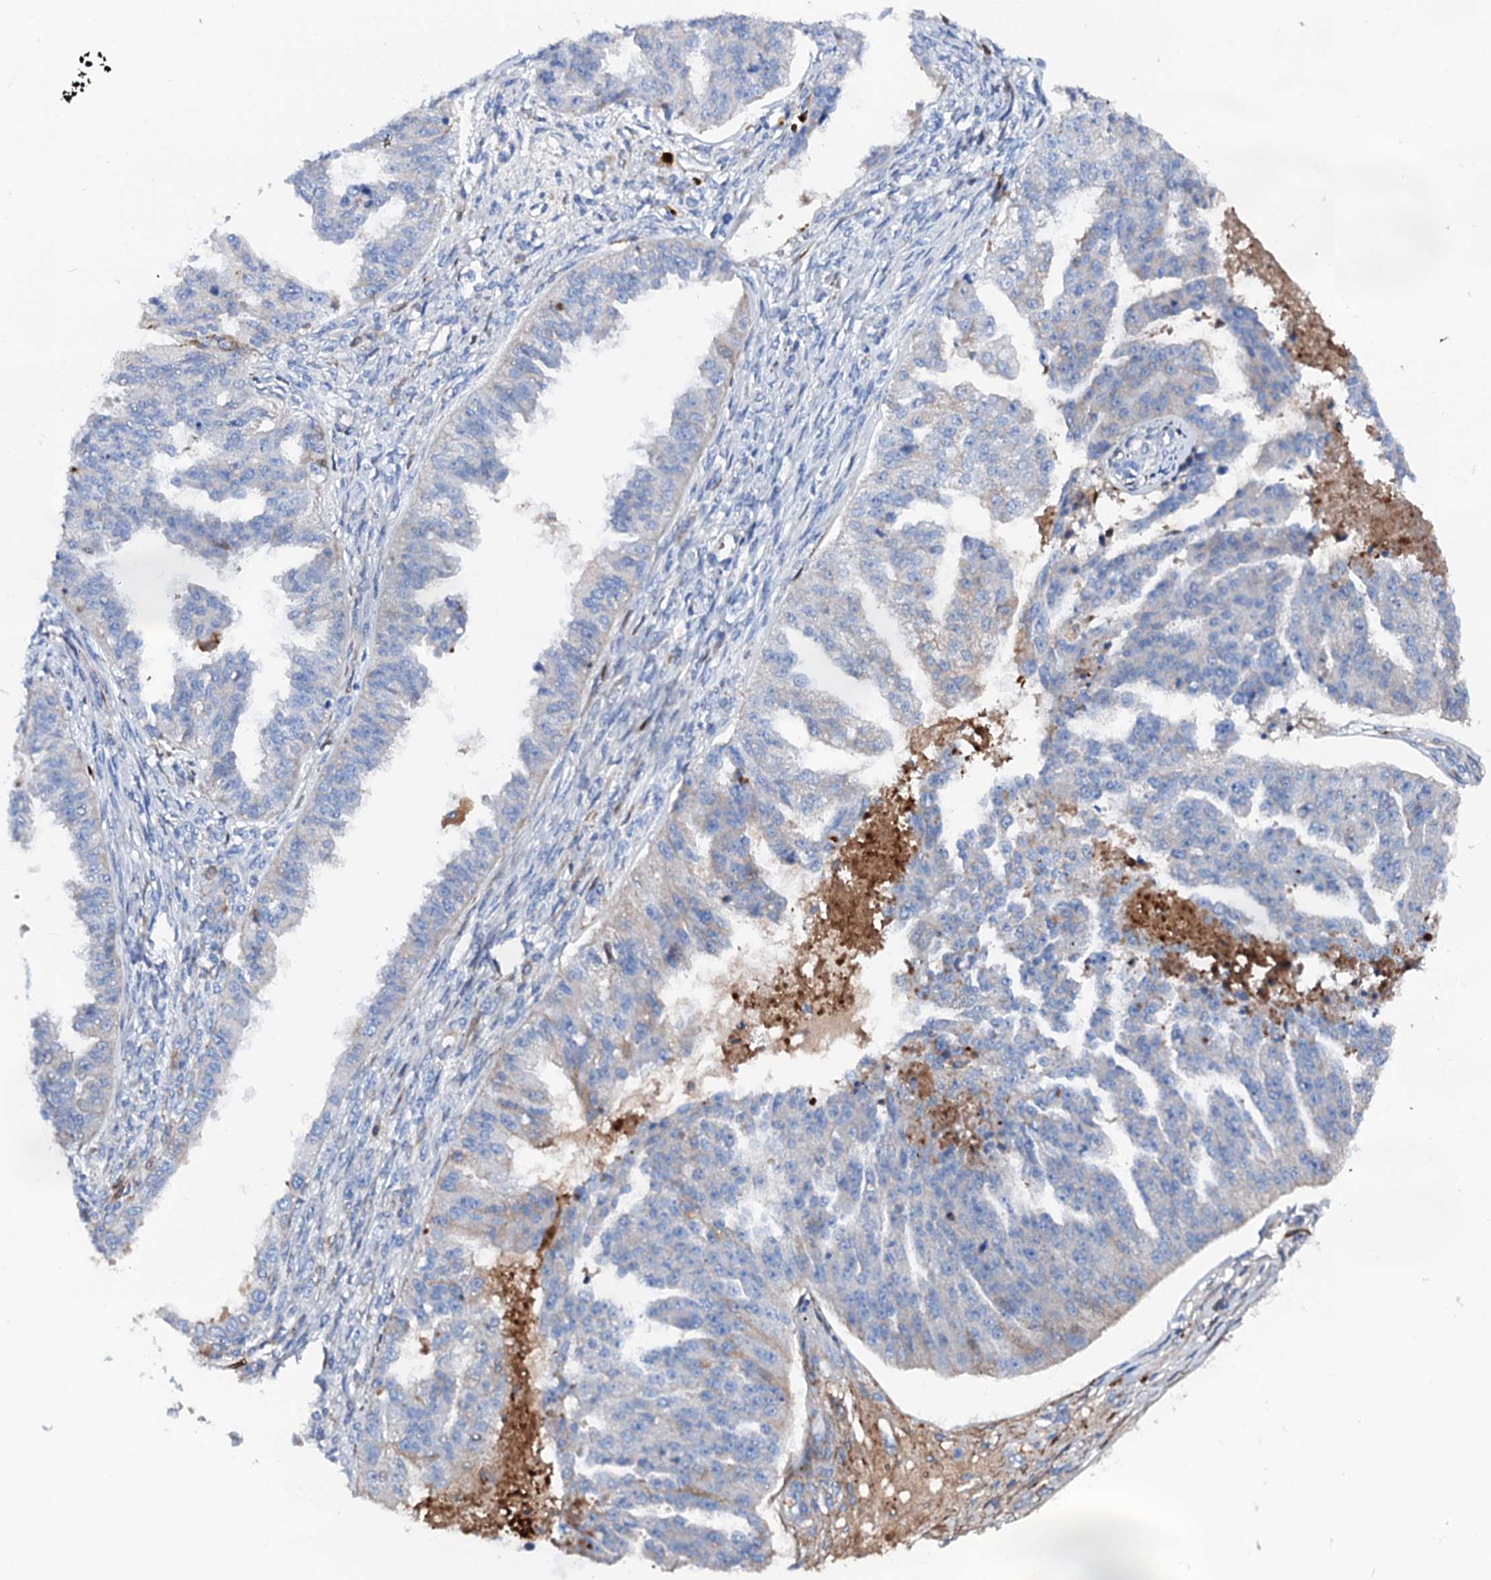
{"staining": {"intensity": "moderate", "quantity": "<25%", "location": "cytoplasmic/membranous"}, "tissue": "ovarian cancer", "cell_type": "Tumor cells", "image_type": "cancer", "snomed": [{"axis": "morphology", "description": "Cystadenocarcinoma, serous, NOS"}, {"axis": "topography", "description": "Ovary"}], "caption": "Approximately <25% of tumor cells in human ovarian serous cystadenocarcinoma exhibit moderate cytoplasmic/membranous protein staining as visualized by brown immunohistochemical staining.", "gene": "SLC10A7", "patient": {"sex": "female", "age": 58}}